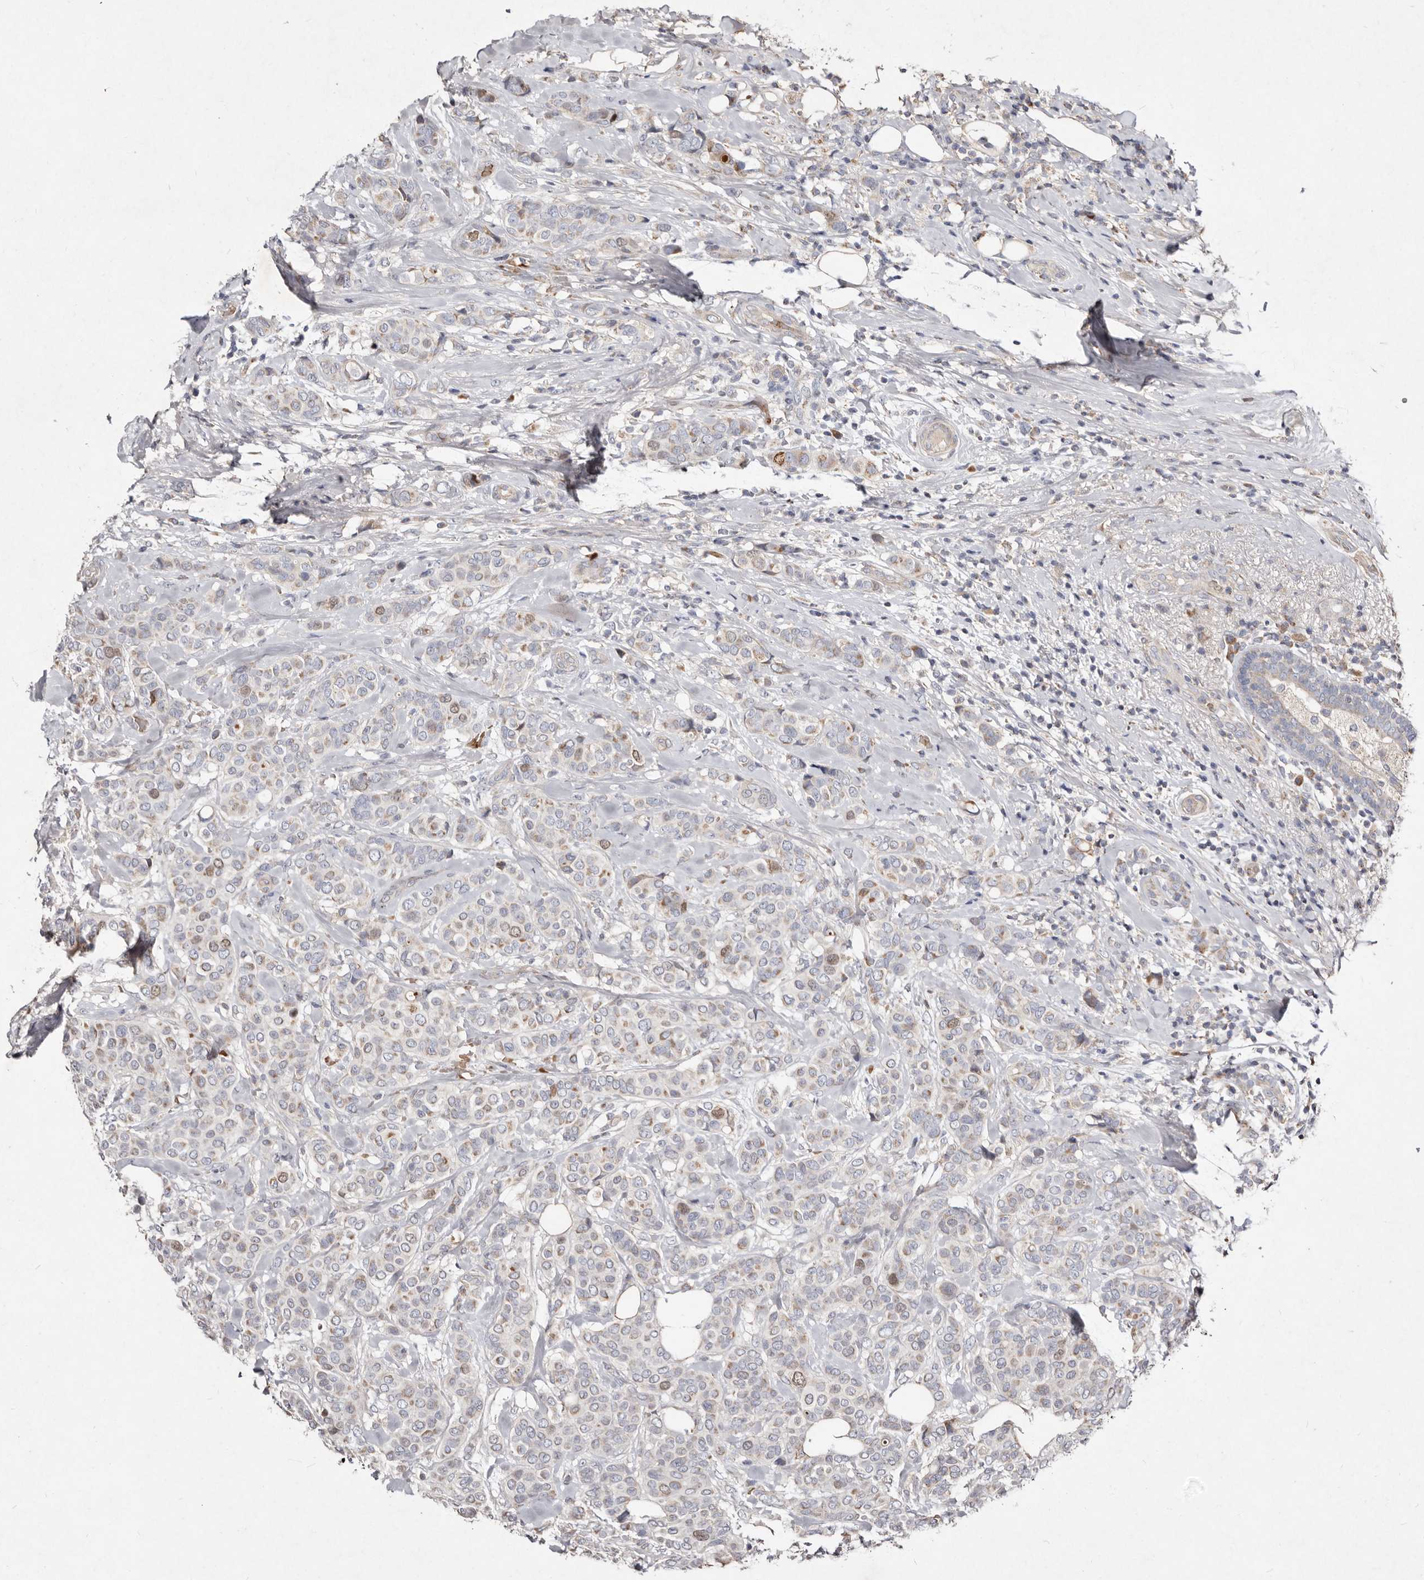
{"staining": {"intensity": "weak", "quantity": "<25%", "location": "cytoplasmic/membranous"}, "tissue": "breast cancer", "cell_type": "Tumor cells", "image_type": "cancer", "snomed": [{"axis": "morphology", "description": "Lobular carcinoma"}, {"axis": "topography", "description": "Breast"}], "caption": "Tumor cells show no significant protein staining in breast cancer (lobular carcinoma).", "gene": "SLC25A20", "patient": {"sex": "female", "age": 51}}